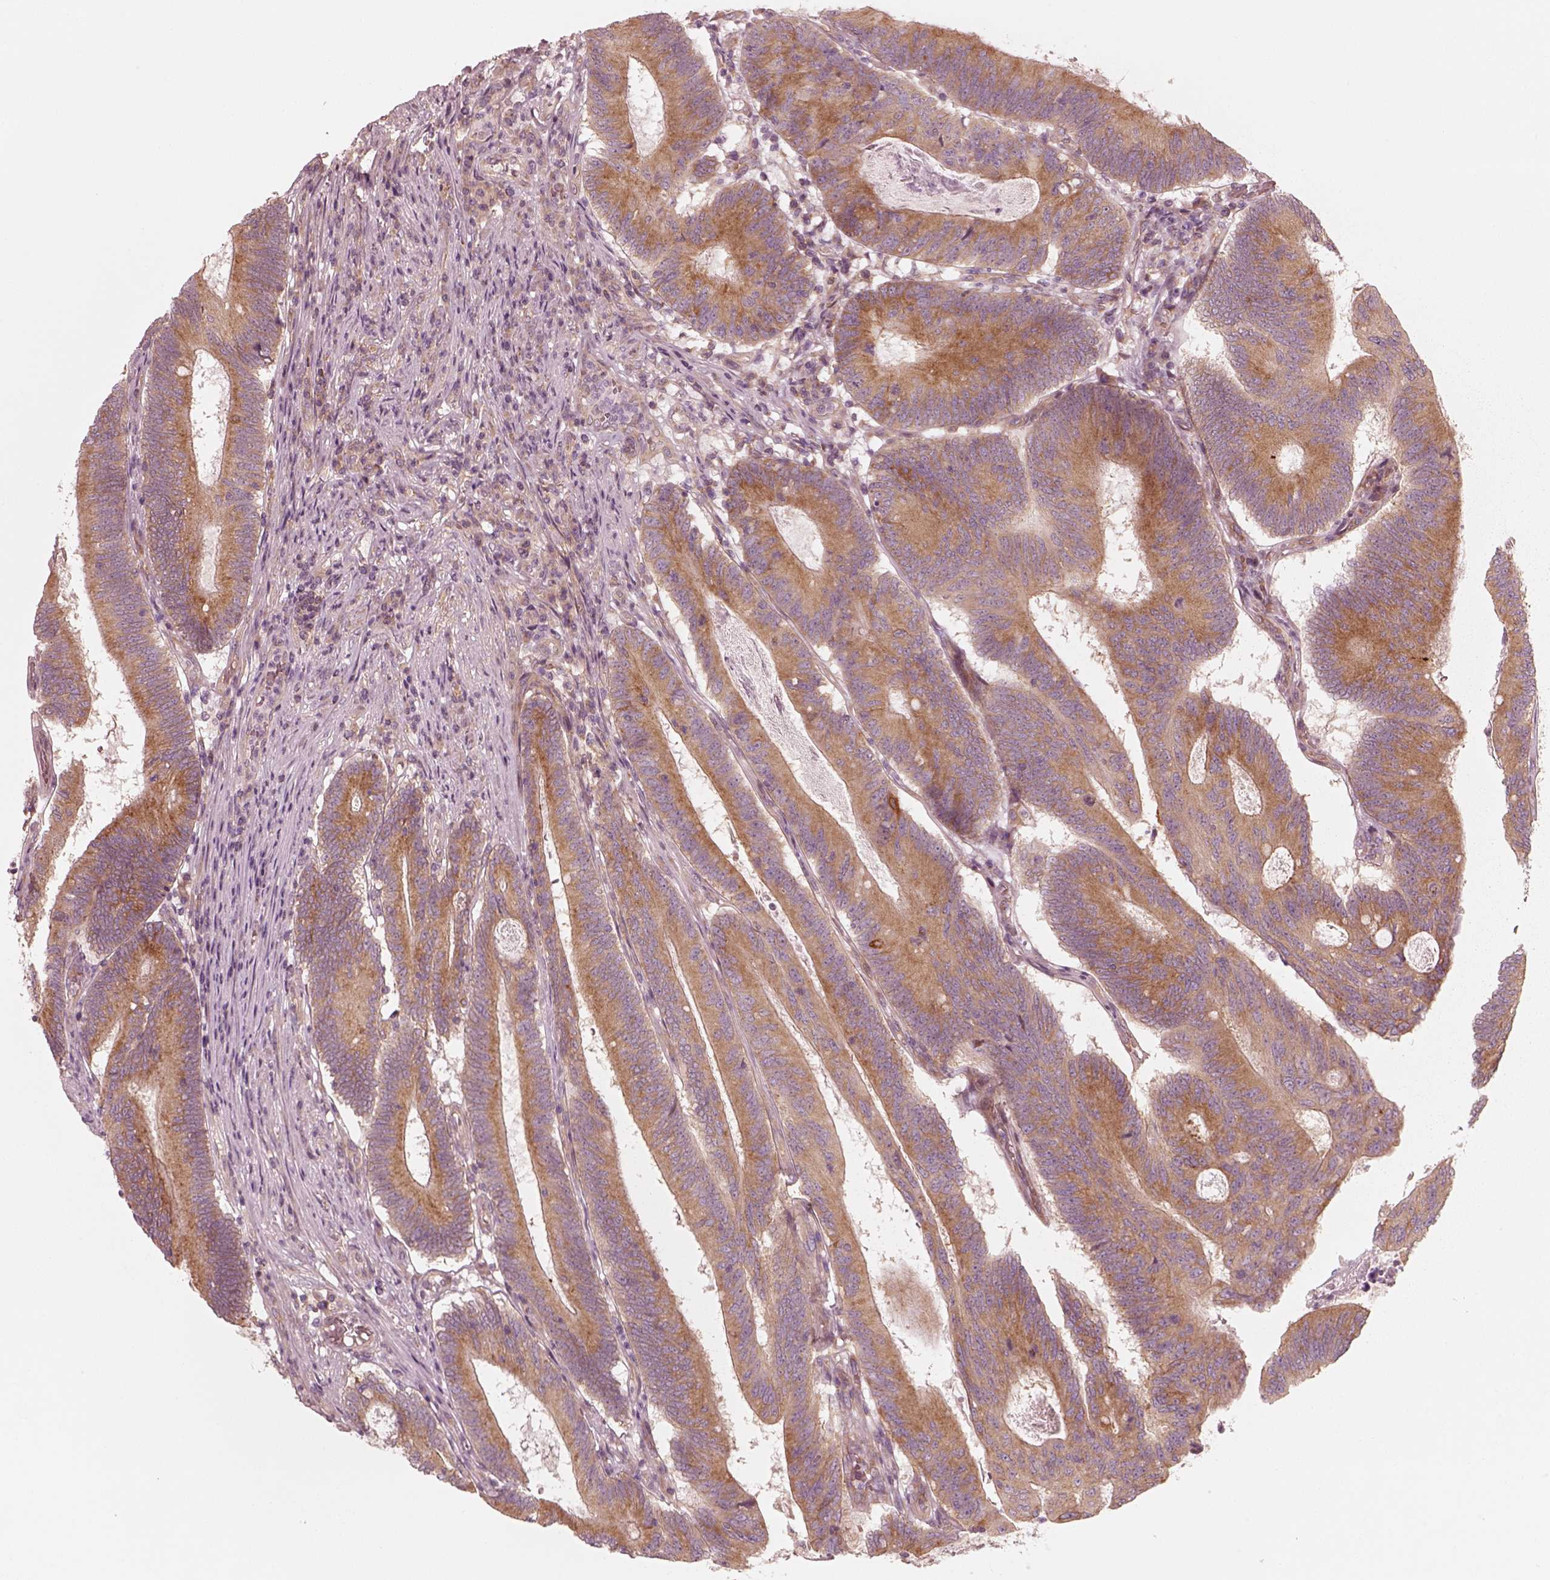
{"staining": {"intensity": "moderate", "quantity": ">75%", "location": "cytoplasmic/membranous"}, "tissue": "colorectal cancer", "cell_type": "Tumor cells", "image_type": "cancer", "snomed": [{"axis": "morphology", "description": "Adenocarcinoma, NOS"}, {"axis": "topography", "description": "Colon"}], "caption": "Colorectal cancer stained for a protein displays moderate cytoplasmic/membranous positivity in tumor cells.", "gene": "CNOT2", "patient": {"sex": "female", "age": 70}}